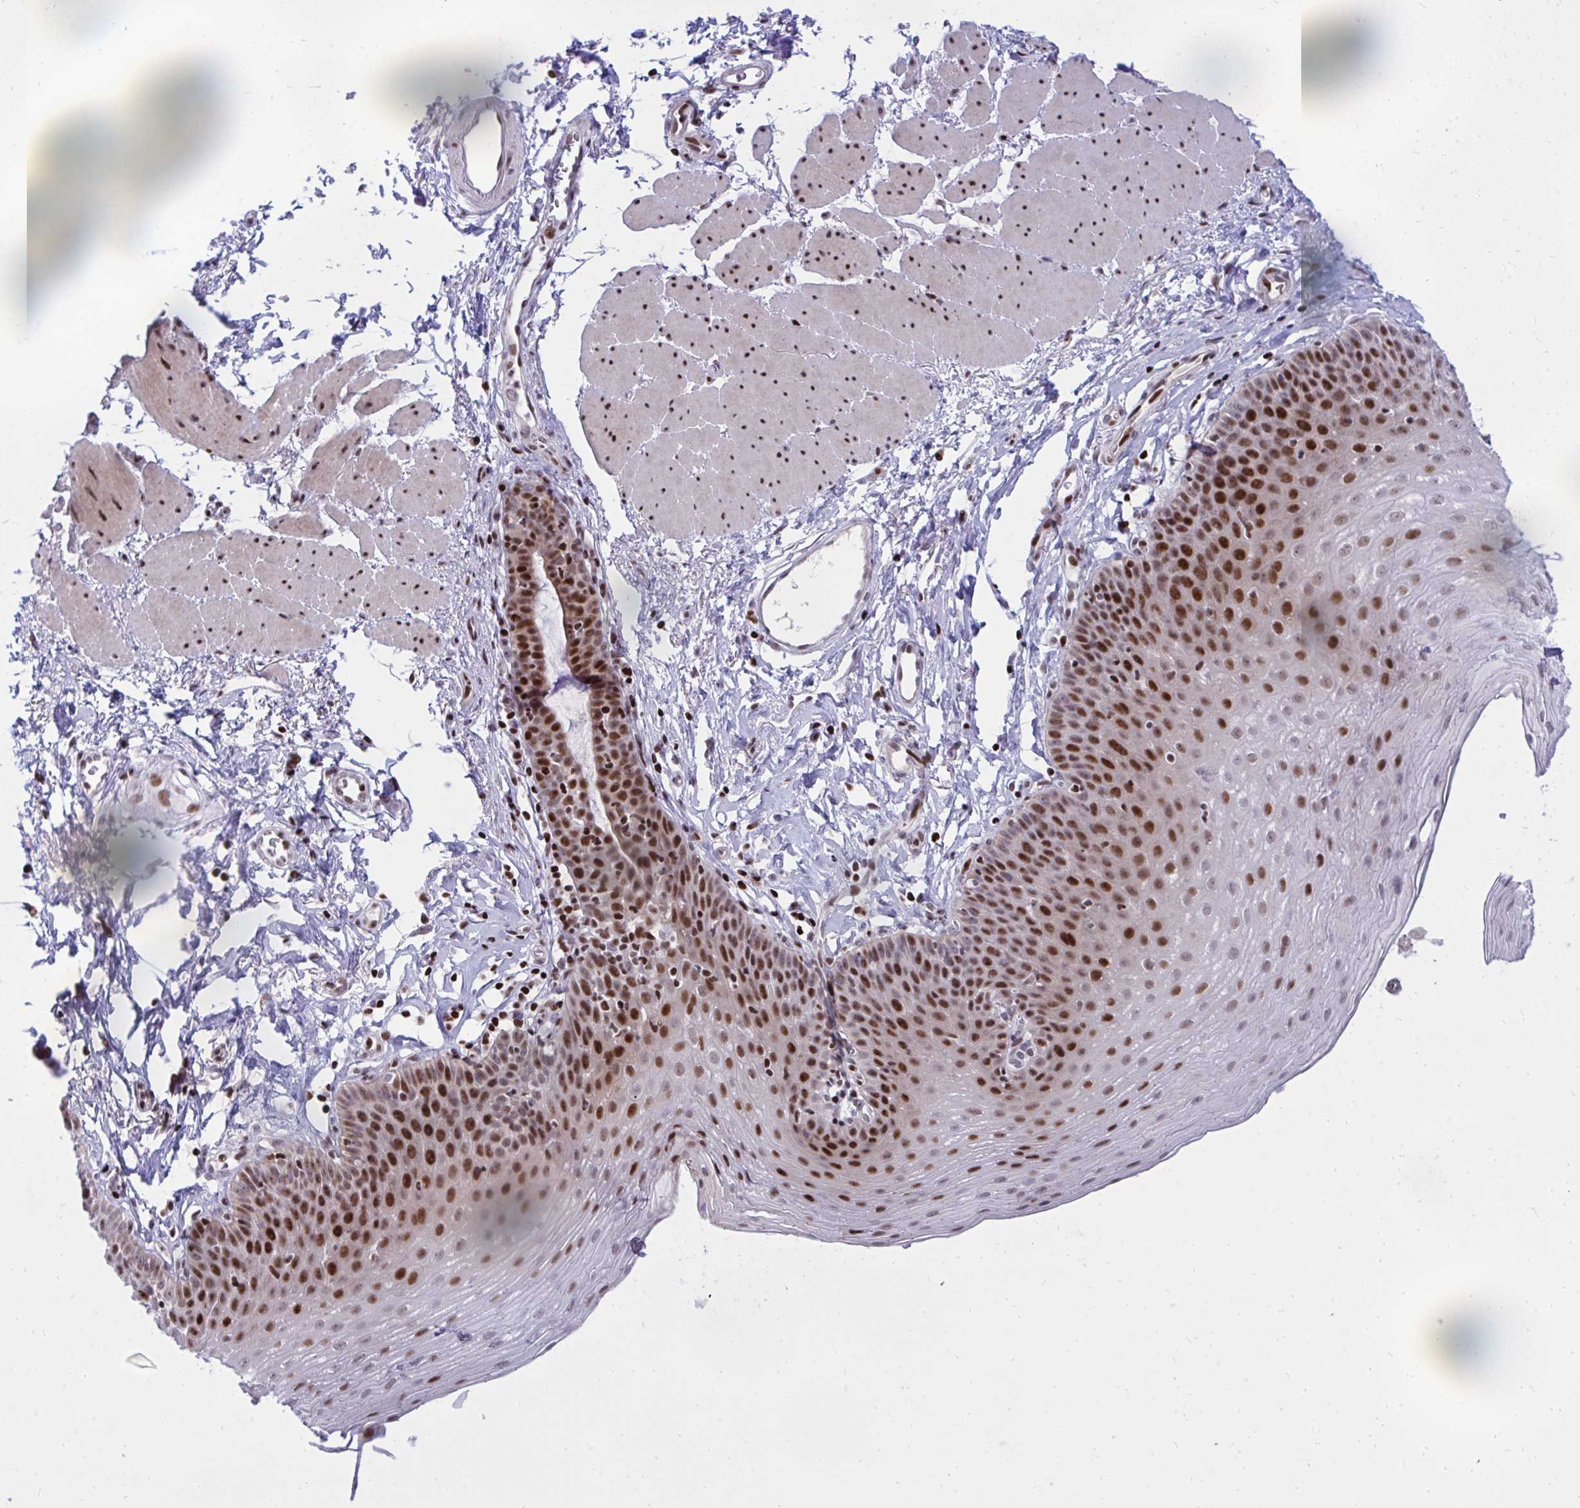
{"staining": {"intensity": "strong", "quantity": "25%-75%", "location": "nuclear"}, "tissue": "esophagus", "cell_type": "Squamous epithelial cells", "image_type": "normal", "snomed": [{"axis": "morphology", "description": "Normal tissue, NOS"}, {"axis": "topography", "description": "Esophagus"}], "caption": "Human esophagus stained with a protein marker displays strong staining in squamous epithelial cells.", "gene": "C14orf39", "patient": {"sex": "female", "age": 81}}